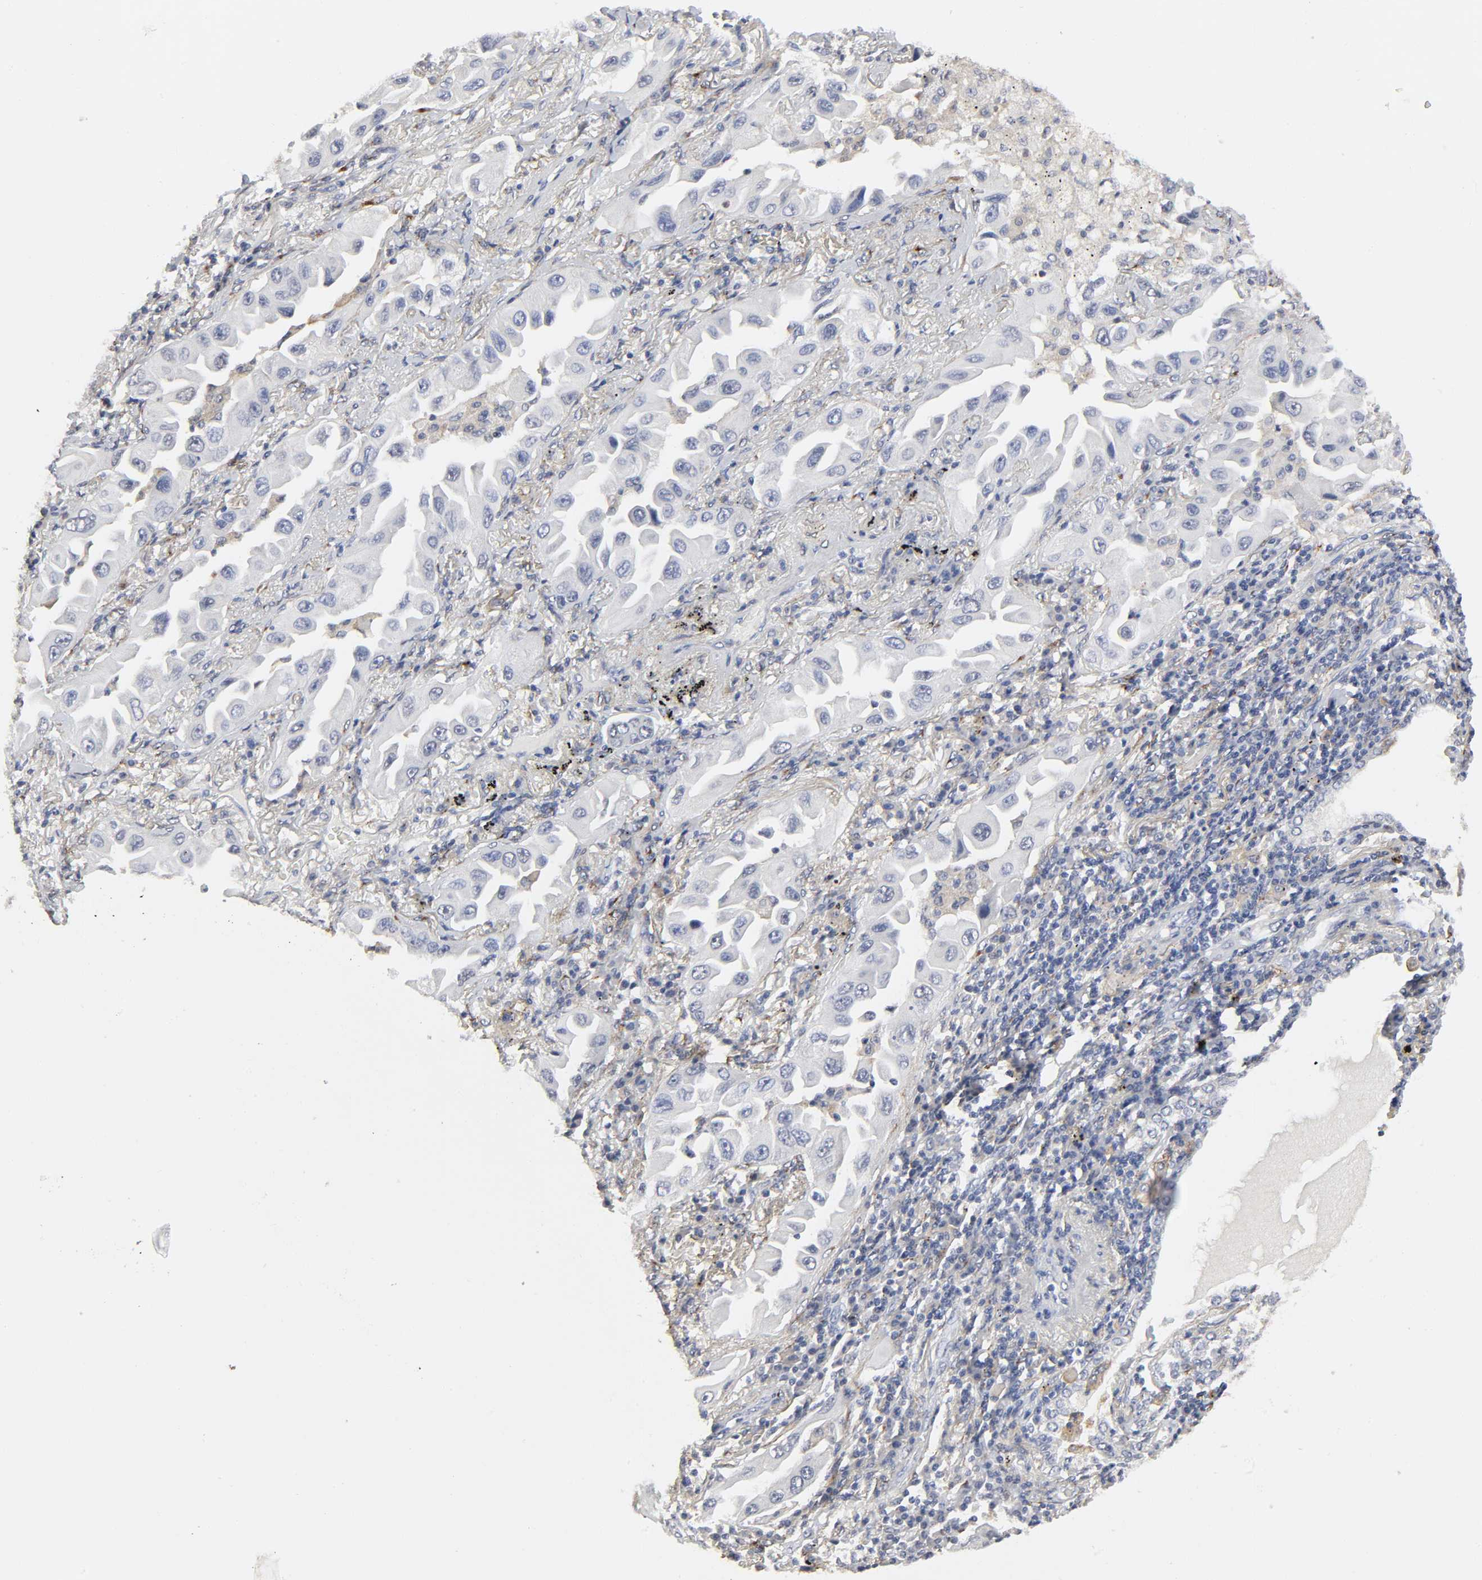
{"staining": {"intensity": "negative", "quantity": "none", "location": "none"}, "tissue": "lung cancer", "cell_type": "Tumor cells", "image_type": "cancer", "snomed": [{"axis": "morphology", "description": "Adenocarcinoma, NOS"}, {"axis": "topography", "description": "Lung"}], "caption": "Human lung adenocarcinoma stained for a protein using immunohistochemistry (IHC) displays no expression in tumor cells.", "gene": "LRP1", "patient": {"sex": "female", "age": 65}}